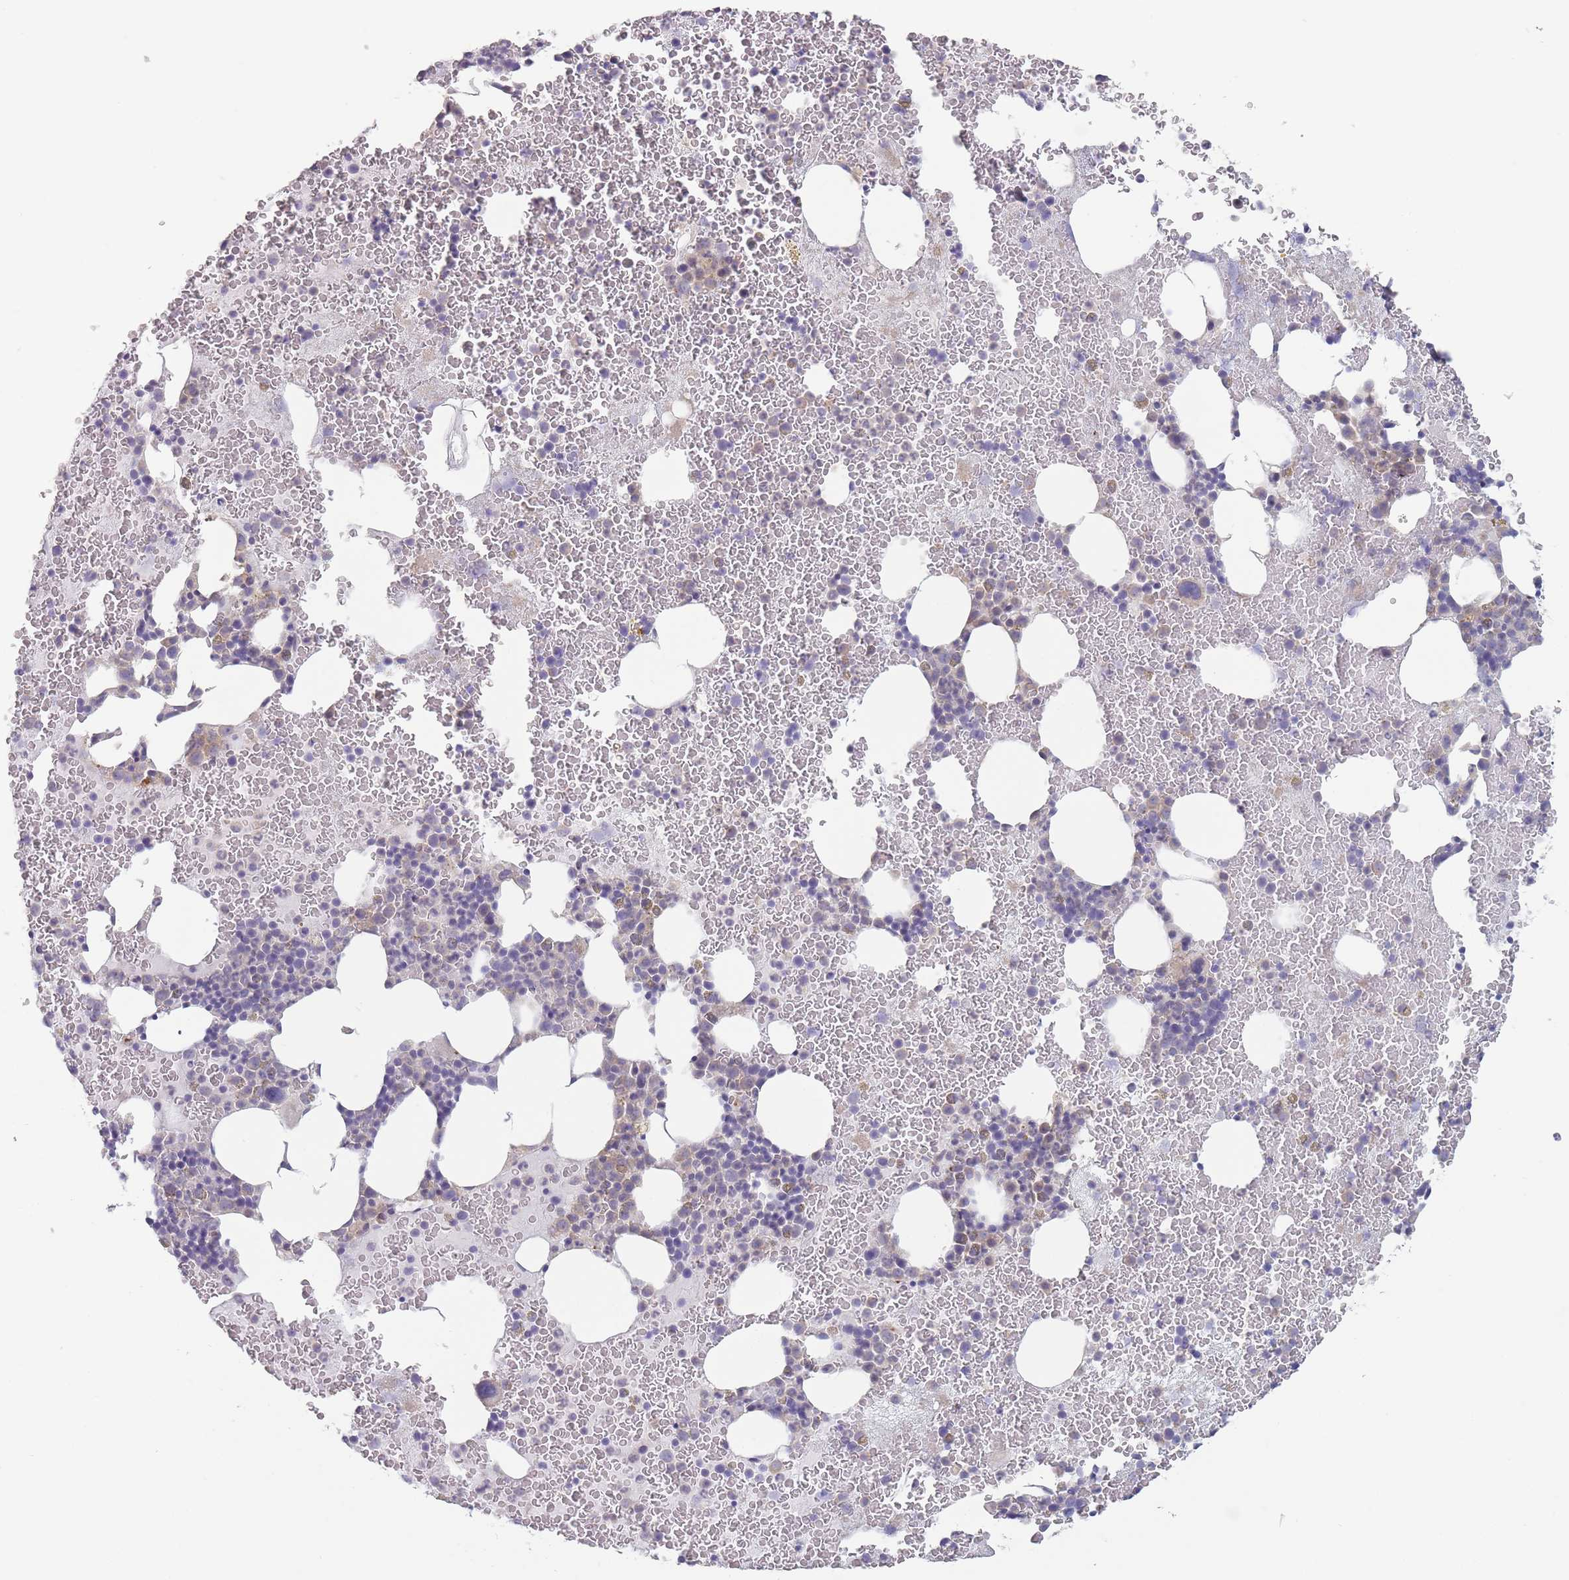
{"staining": {"intensity": "negative", "quantity": "none", "location": "none"}, "tissue": "bone marrow", "cell_type": "Hematopoietic cells", "image_type": "normal", "snomed": [{"axis": "morphology", "description": "Normal tissue, NOS"}, {"axis": "topography", "description": "Bone marrow"}], "caption": "An image of human bone marrow is negative for staining in hematopoietic cells. (DAB (3,3'-diaminobenzidine) immunohistochemistry visualized using brightfield microscopy, high magnification).", "gene": "AKAIN1", "patient": {"sex": "male", "age": 26}}